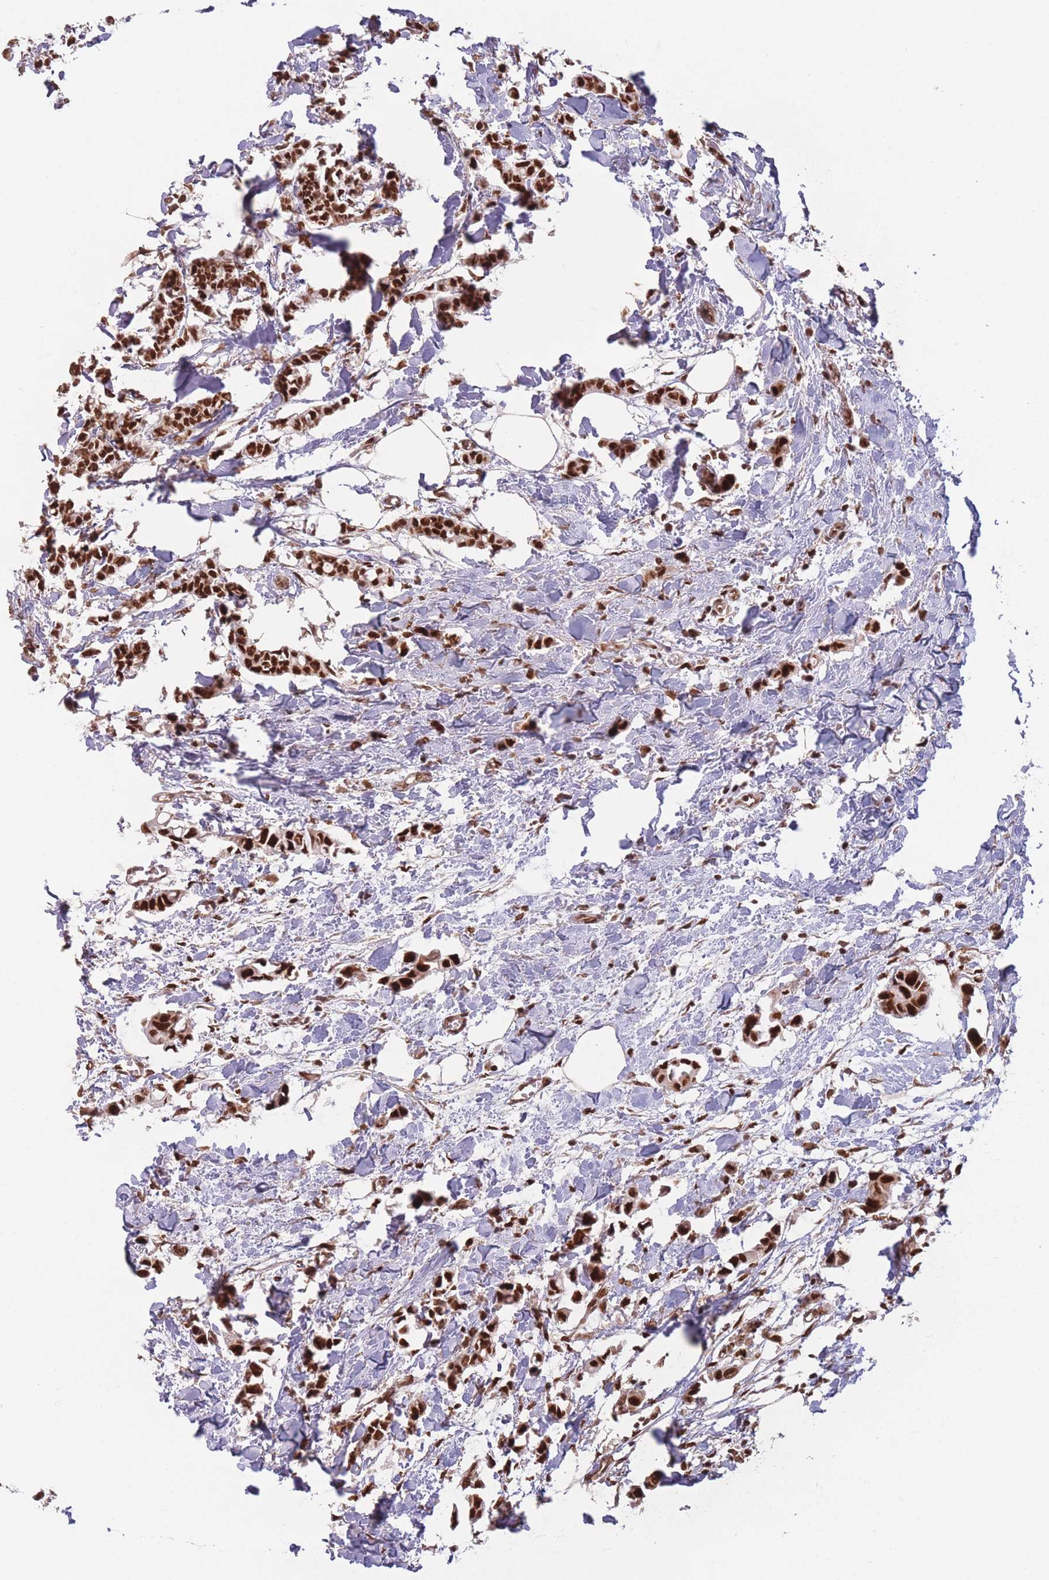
{"staining": {"intensity": "strong", "quantity": ">75%", "location": "nuclear"}, "tissue": "breast cancer", "cell_type": "Tumor cells", "image_type": "cancer", "snomed": [{"axis": "morphology", "description": "Duct carcinoma"}, {"axis": "topography", "description": "Breast"}], "caption": "Strong nuclear protein expression is identified in approximately >75% of tumor cells in infiltrating ductal carcinoma (breast). (Brightfield microscopy of DAB IHC at high magnification).", "gene": "SUPT6H", "patient": {"sex": "female", "age": 41}}